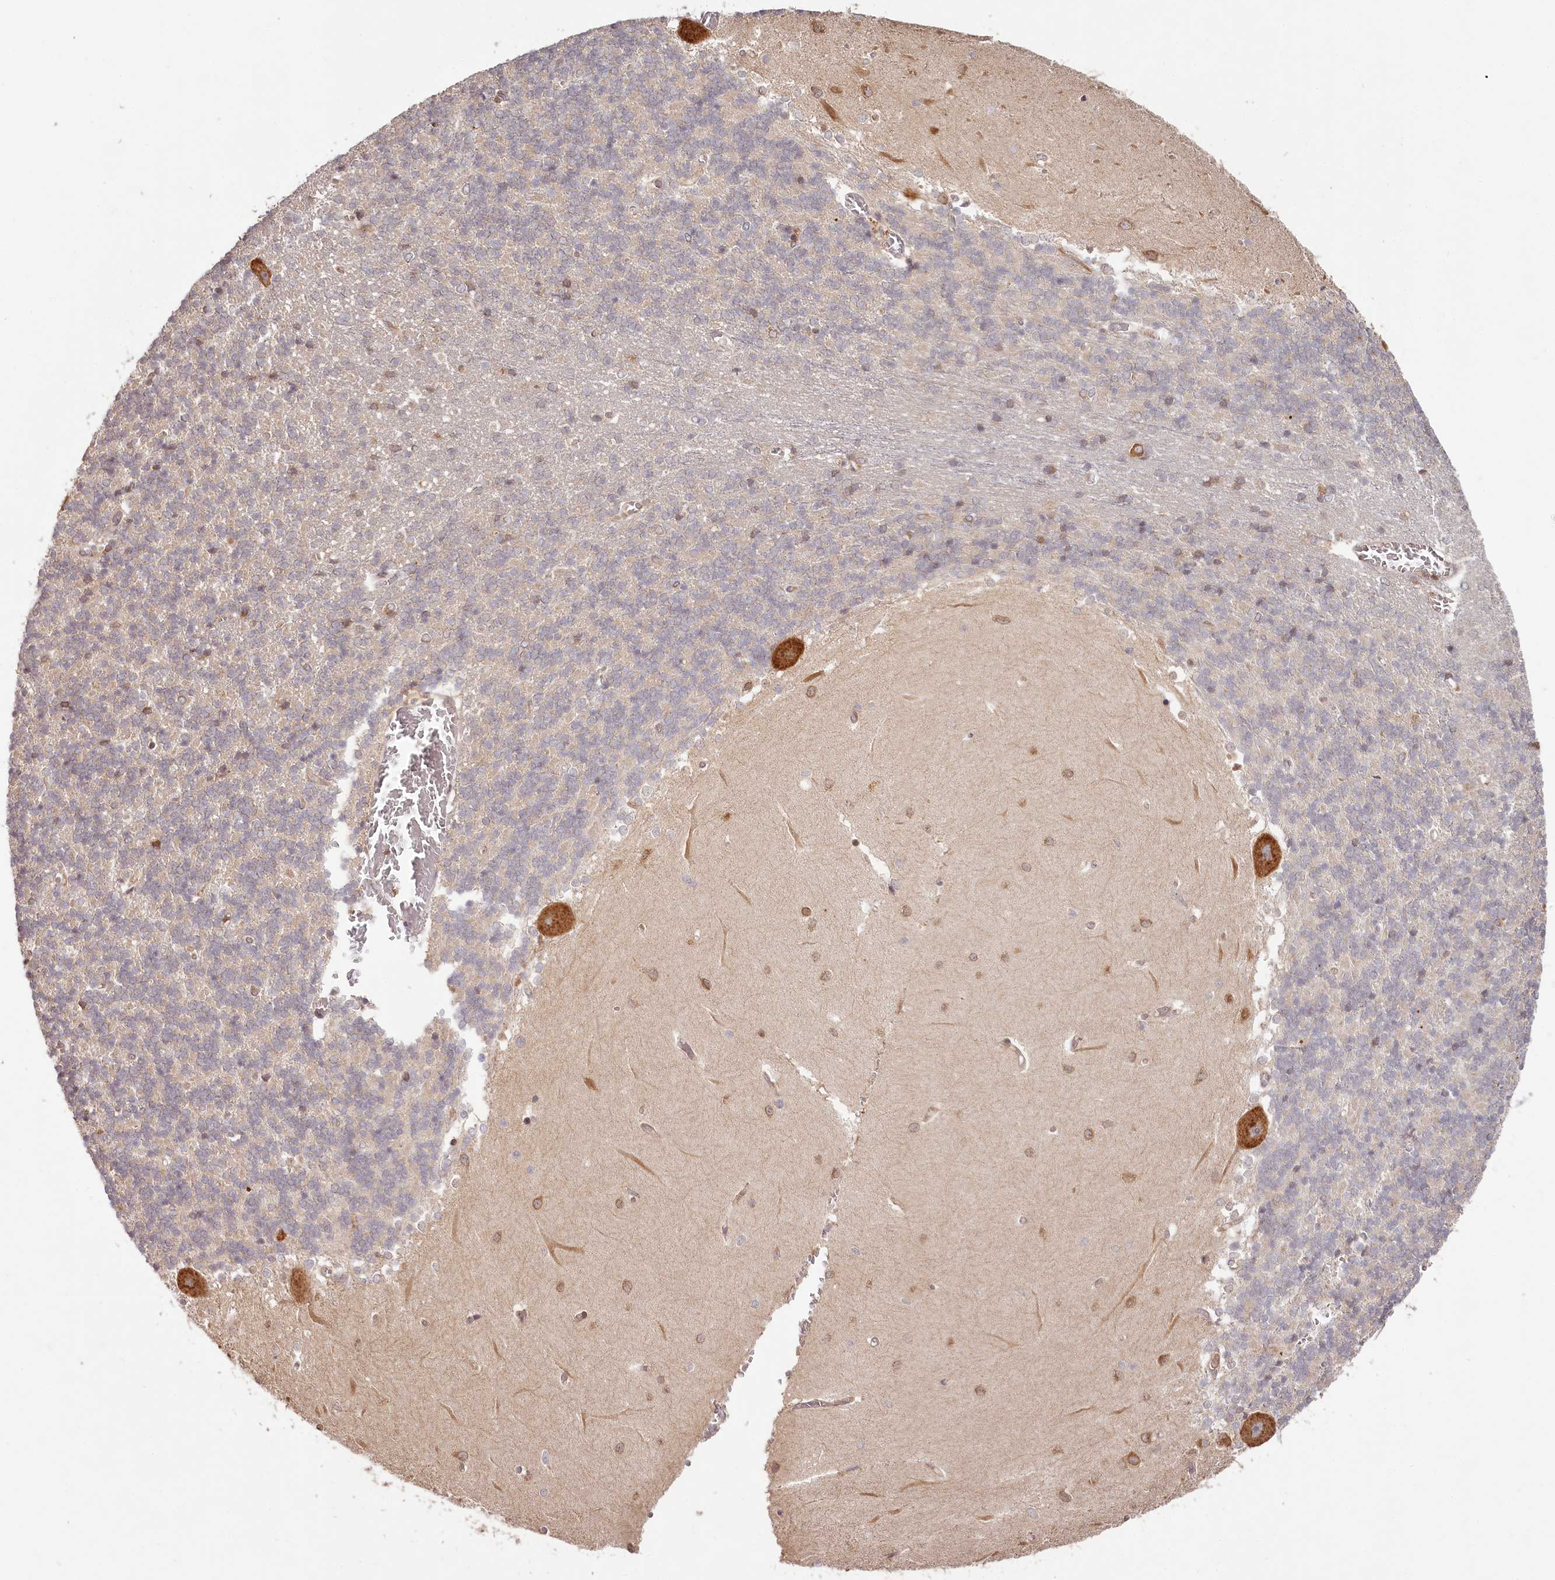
{"staining": {"intensity": "weak", "quantity": "25%-75%", "location": "cytoplasmic/membranous"}, "tissue": "cerebellum", "cell_type": "Cells in granular layer", "image_type": "normal", "snomed": [{"axis": "morphology", "description": "Normal tissue, NOS"}, {"axis": "topography", "description": "Cerebellum"}], "caption": "Immunohistochemistry staining of normal cerebellum, which reveals low levels of weak cytoplasmic/membranous positivity in approximately 25%-75% of cells in granular layer indicating weak cytoplasmic/membranous protein staining. The staining was performed using DAB (brown) for protein detection and nuclei were counterstained in hematoxylin (blue).", "gene": "TMIE", "patient": {"sex": "male", "age": 37}}